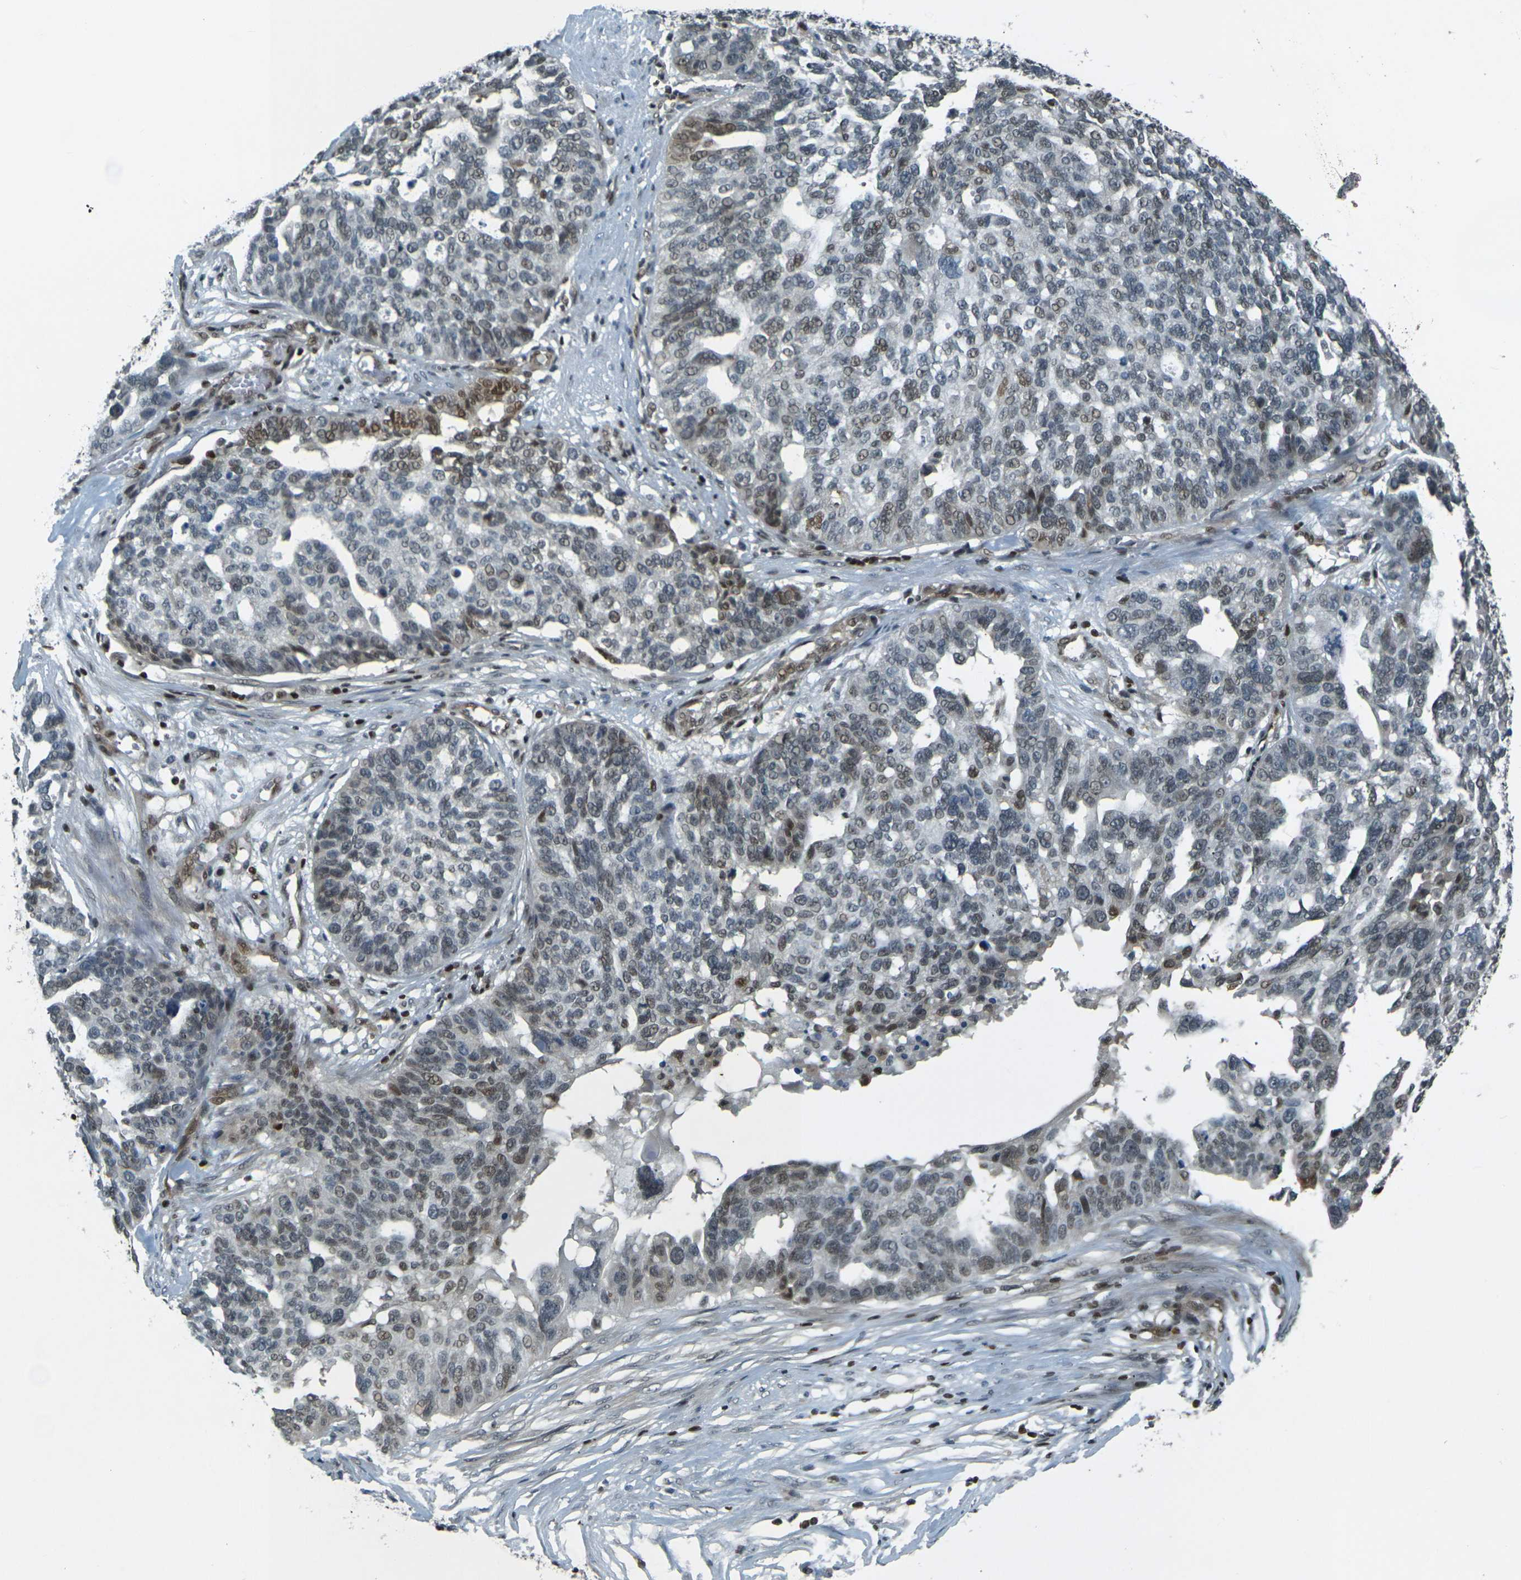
{"staining": {"intensity": "moderate", "quantity": "25%-75%", "location": "nuclear"}, "tissue": "ovarian cancer", "cell_type": "Tumor cells", "image_type": "cancer", "snomed": [{"axis": "morphology", "description": "Cystadenocarcinoma, serous, NOS"}, {"axis": "topography", "description": "Ovary"}], "caption": "An immunohistochemistry (IHC) histopathology image of neoplastic tissue is shown. Protein staining in brown shows moderate nuclear positivity in ovarian cancer within tumor cells. The staining was performed using DAB (3,3'-diaminobenzidine) to visualize the protein expression in brown, while the nuclei were stained in blue with hematoxylin (Magnification: 20x).", "gene": "NHEJ1", "patient": {"sex": "female", "age": 59}}